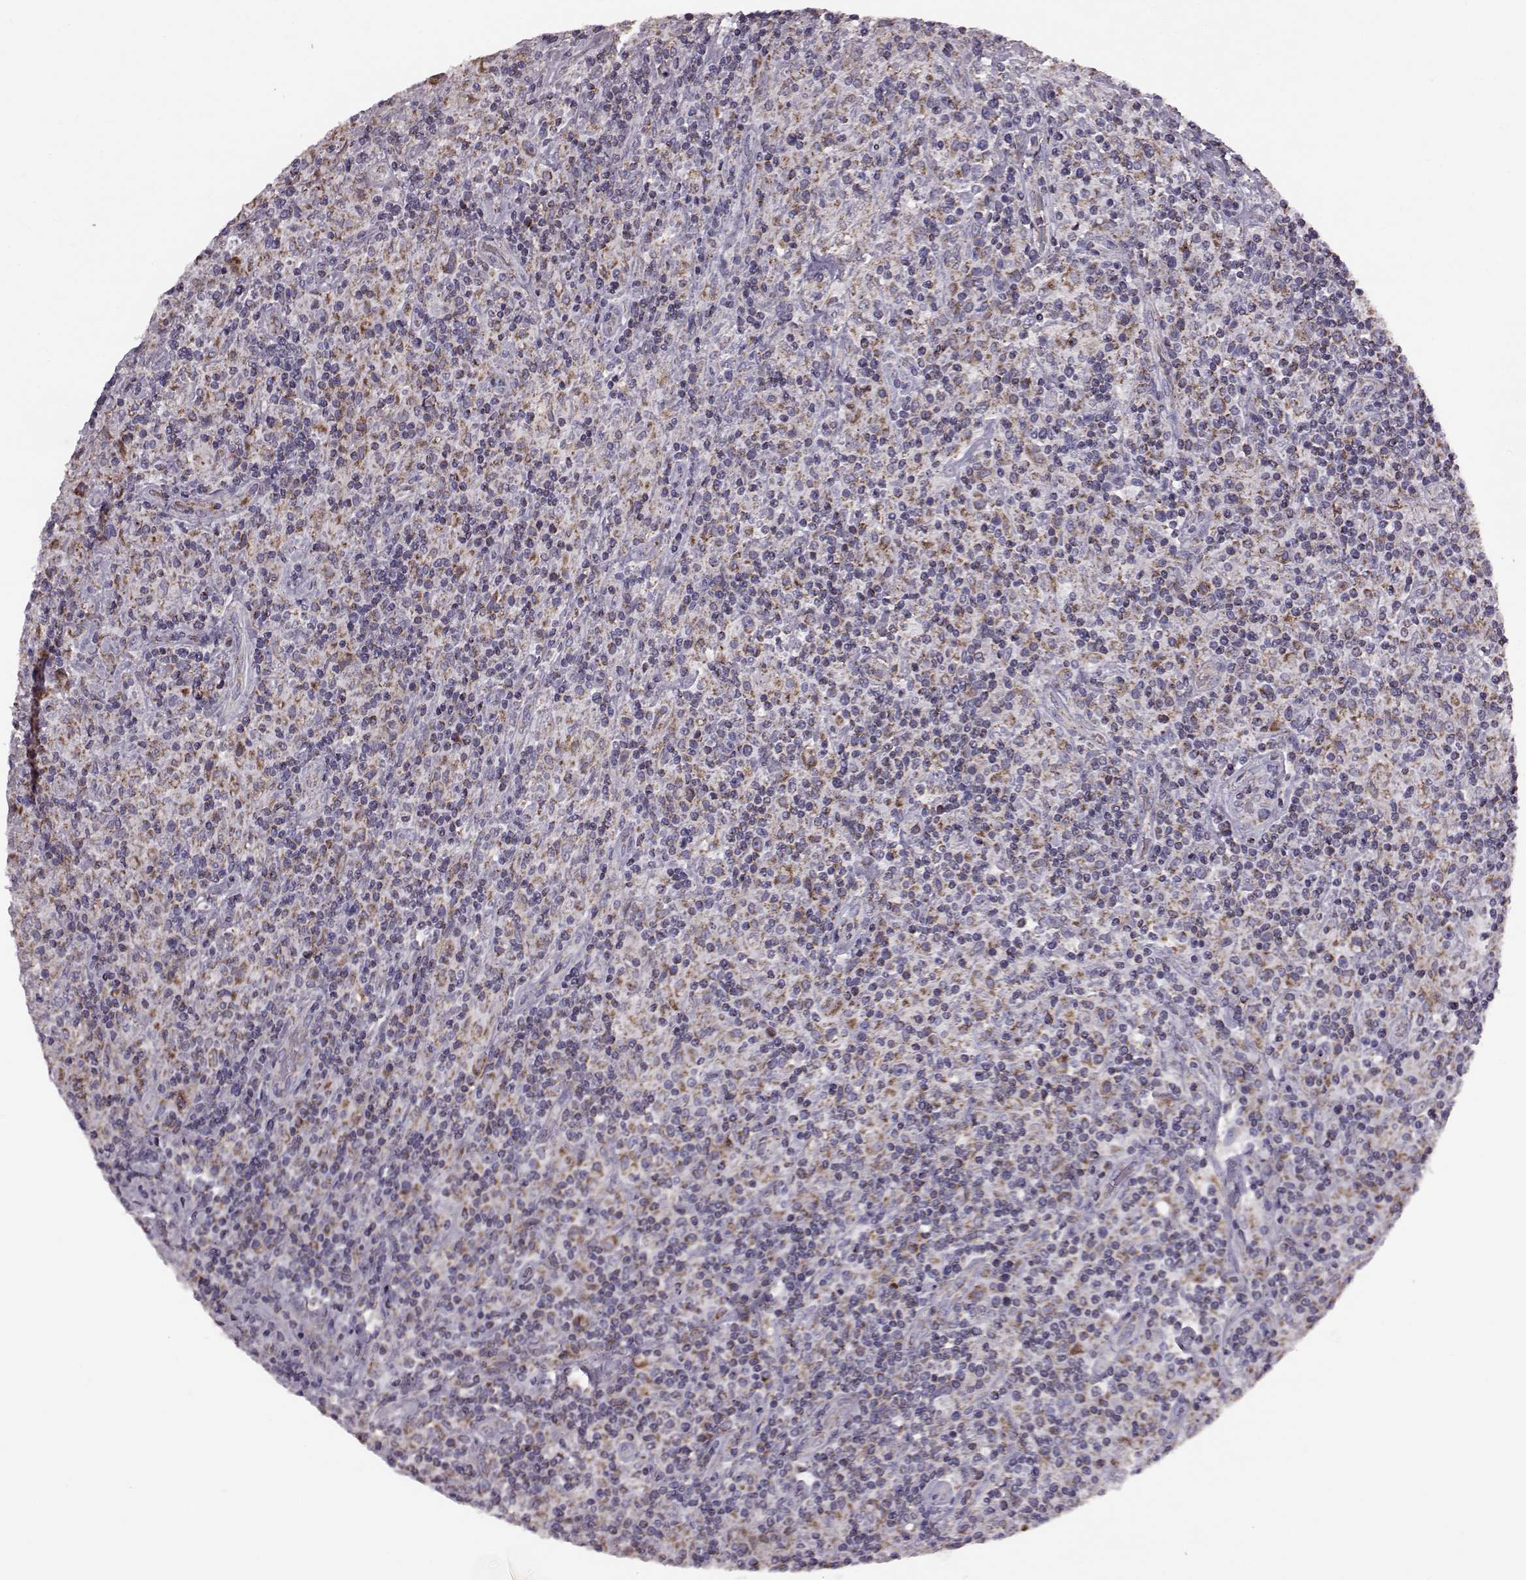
{"staining": {"intensity": "moderate", "quantity": ">75%", "location": "cytoplasmic/membranous"}, "tissue": "lymphoma", "cell_type": "Tumor cells", "image_type": "cancer", "snomed": [{"axis": "morphology", "description": "Hodgkin's disease, NOS"}, {"axis": "topography", "description": "Lymph node"}], "caption": "Protein staining reveals moderate cytoplasmic/membranous positivity in about >75% of tumor cells in Hodgkin's disease.", "gene": "FAM8A1", "patient": {"sex": "male", "age": 70}}